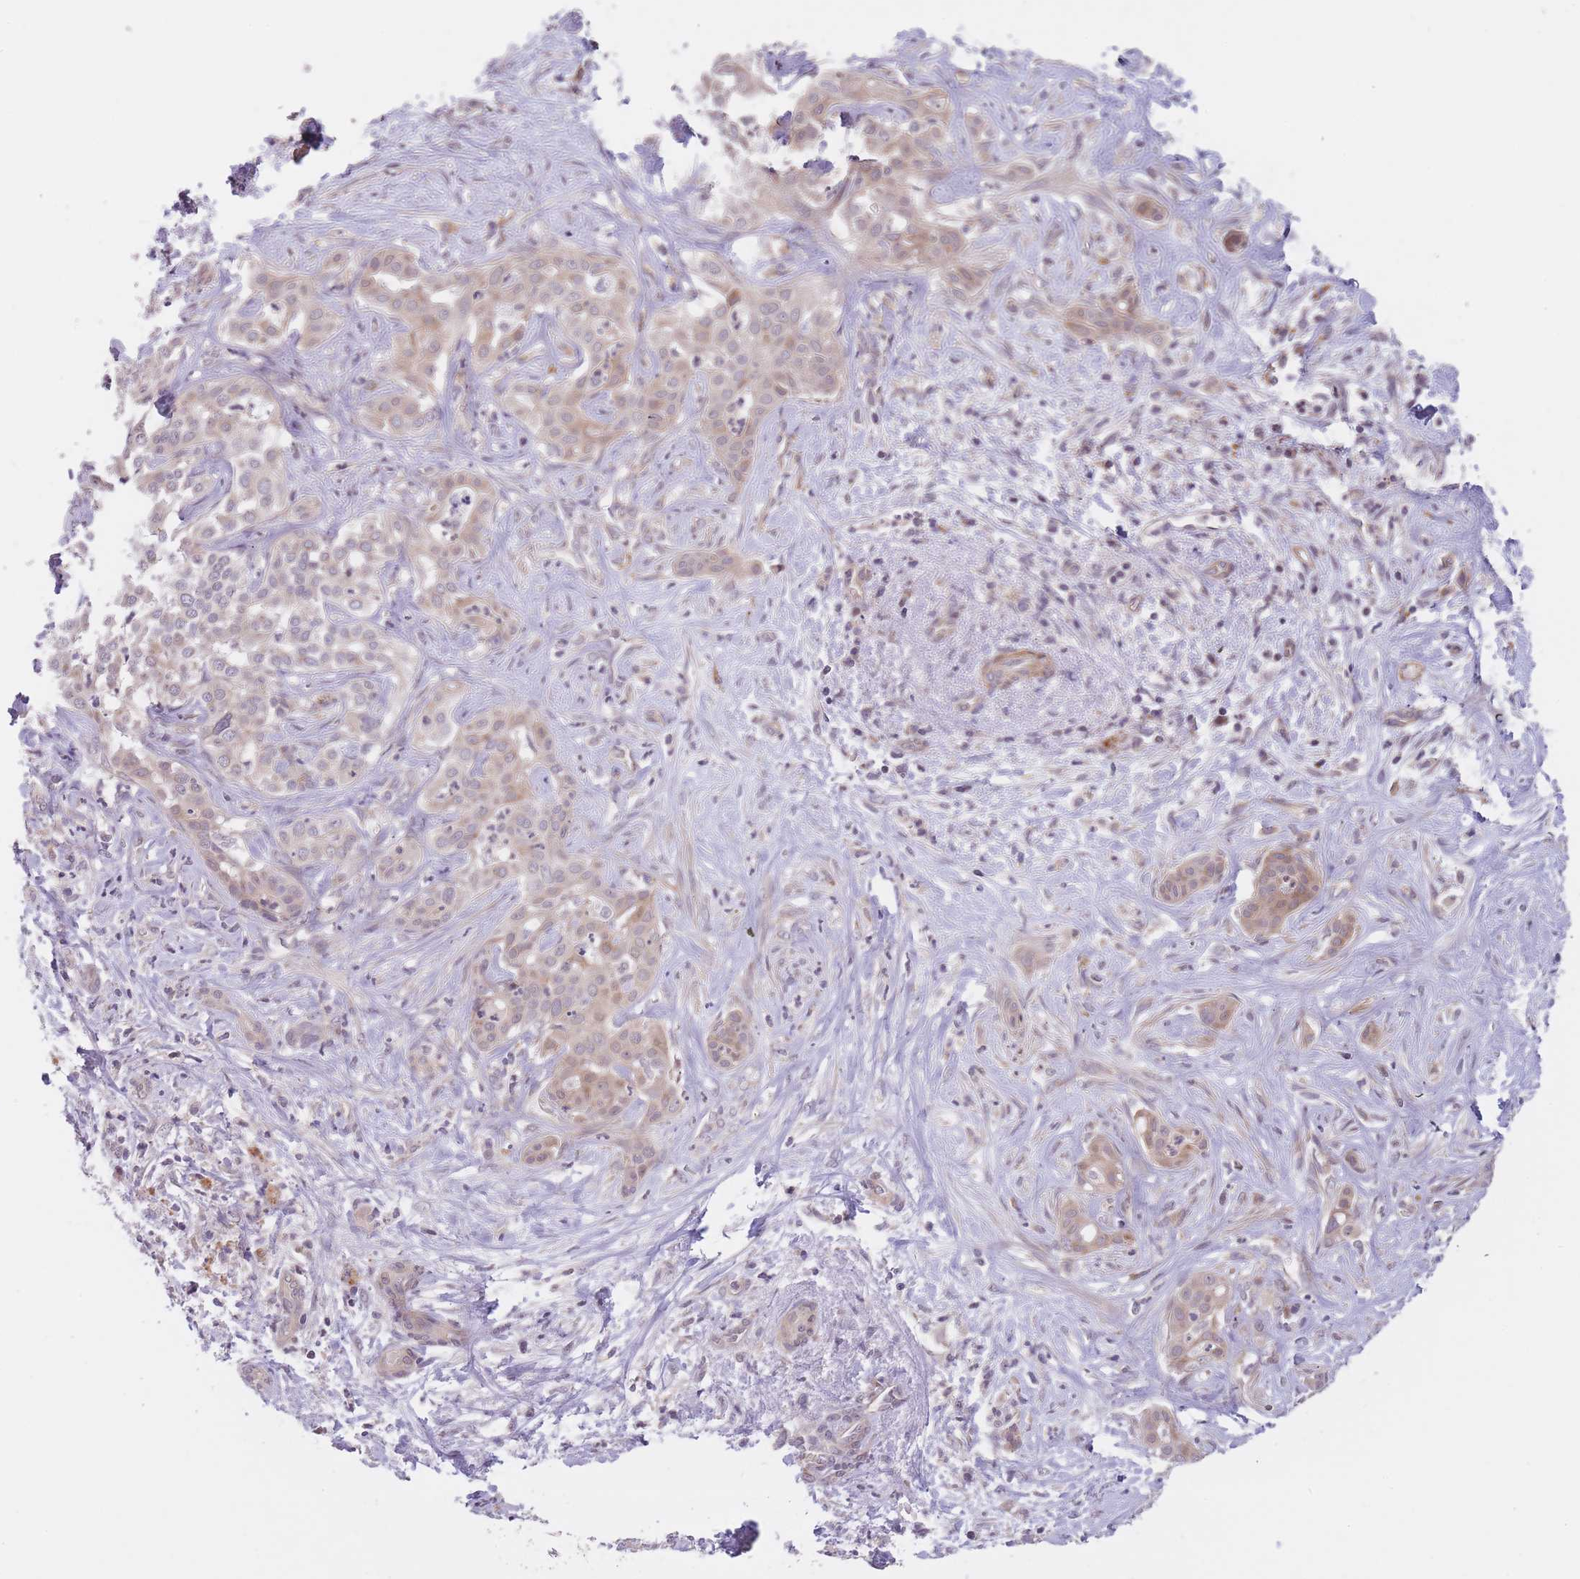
{"staining": {"intensity": "weak", "quantity": "25%-75%", "location": "cytoplasmic/membranous"}, "tissue": "liver cancer", "cell_type": "Tumor cells", "image_type": "cancer", "snomed": [{"axis": "morphology", "description": "Cholangiocarcinoma"}, {"axis": "topography", "description": "Liver"}], "caption": "Immunohistochemical staining of human liver cholangiocarcinoma shows weak cytoplasmic/membranous protein staining in about 25%-75% of tumor cells.", "gene": "FUT5", "patient": {"sex": "male", "age": 67}}